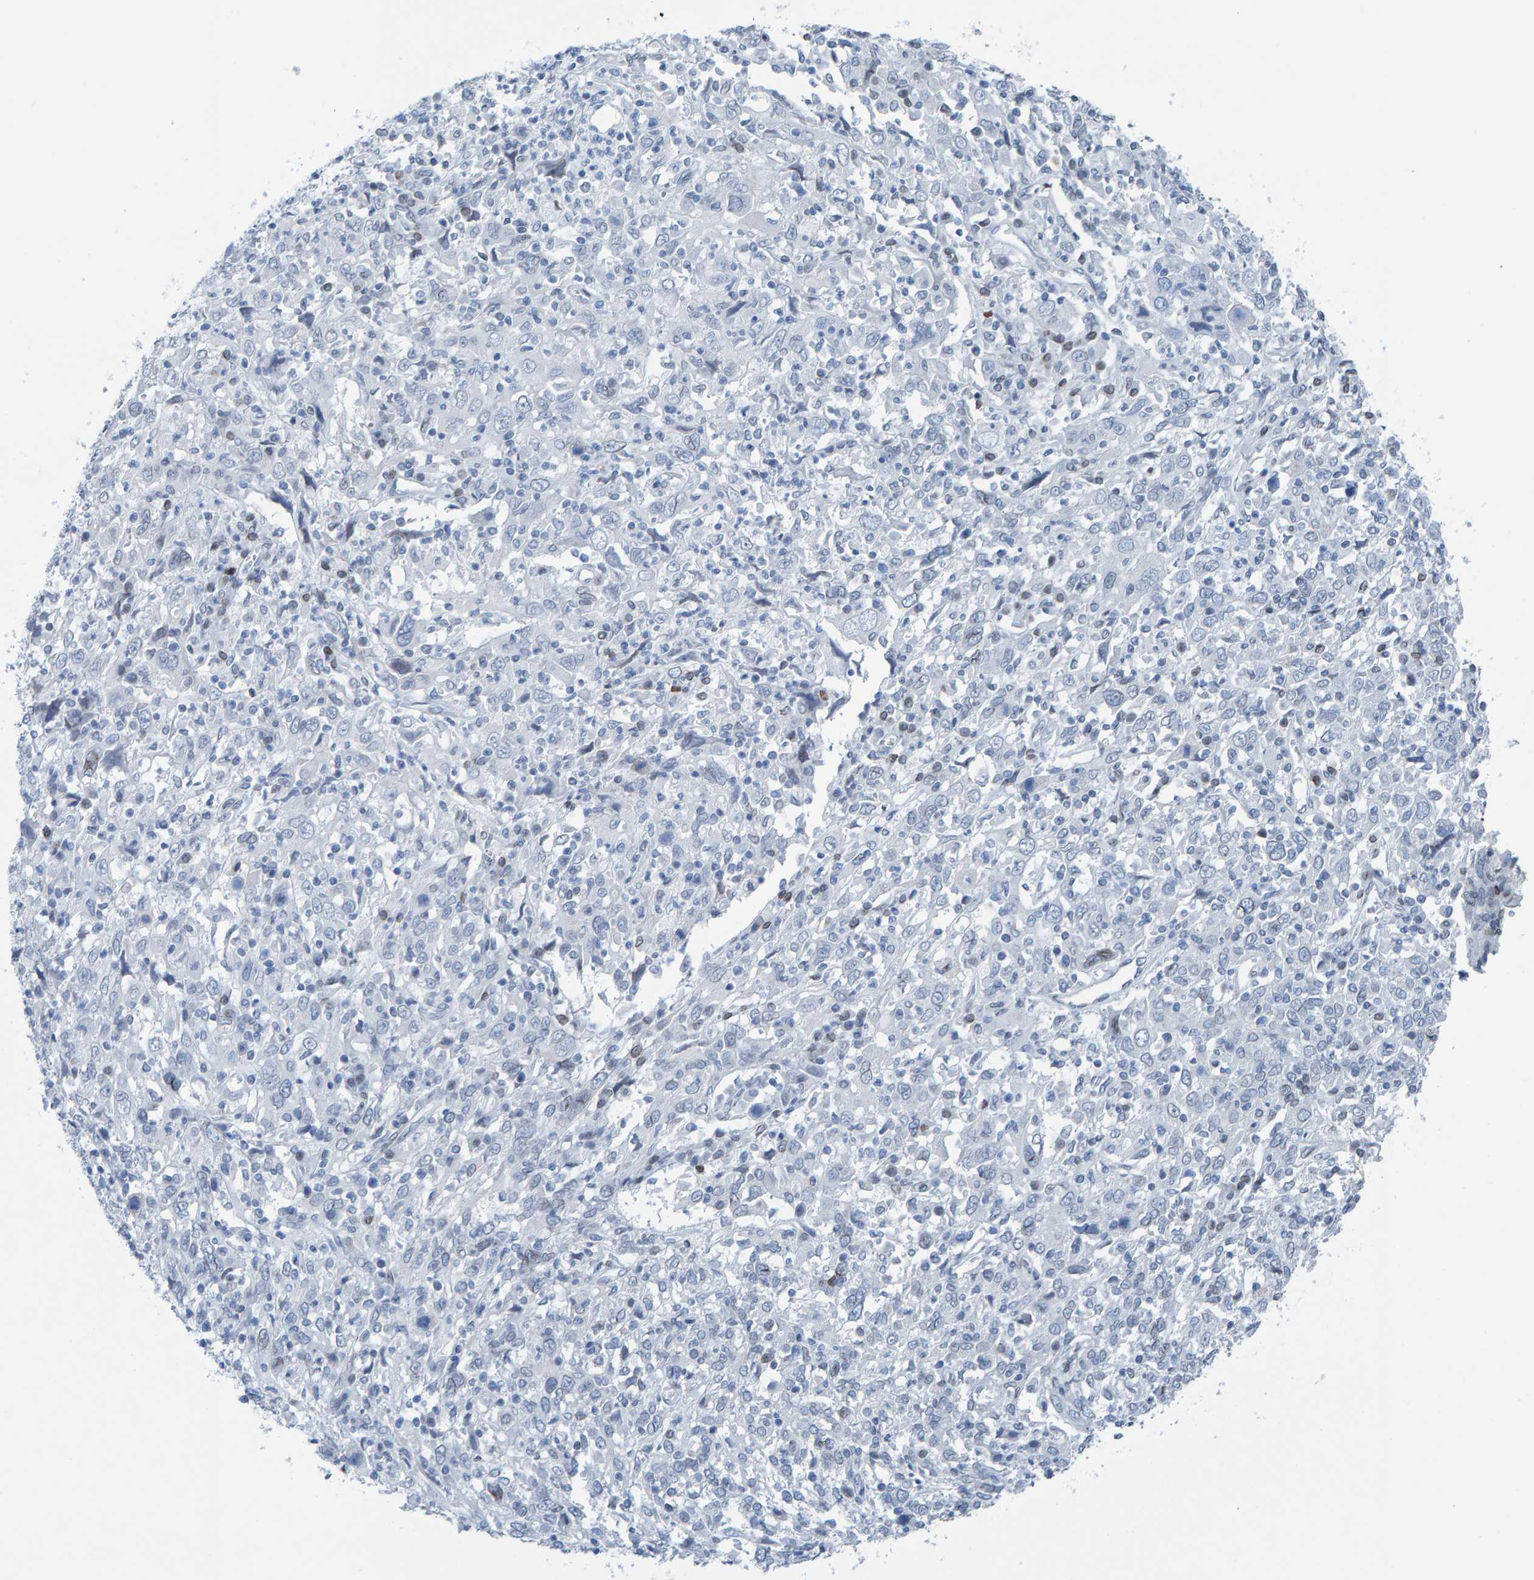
{"staining": {"intensity": "negative", "quantity": "none", "location": "none"}, "tissue": "cervical cancer", "cell_type": "Tumor cells", "image_type": "cancer", "snomed": [{"axis": "morphology", "description": "Squamous cell carcinoma, NOS"}, {"axis": "topography", "description": "Cervix"}], "caption": "Tumor cells show no significant protein staining in cervical cancer (squamous cell carcinoma). Nuclei are stained in blue.", "gene": "LMNB2", "patient": {"sex": "female", "age": 46}}